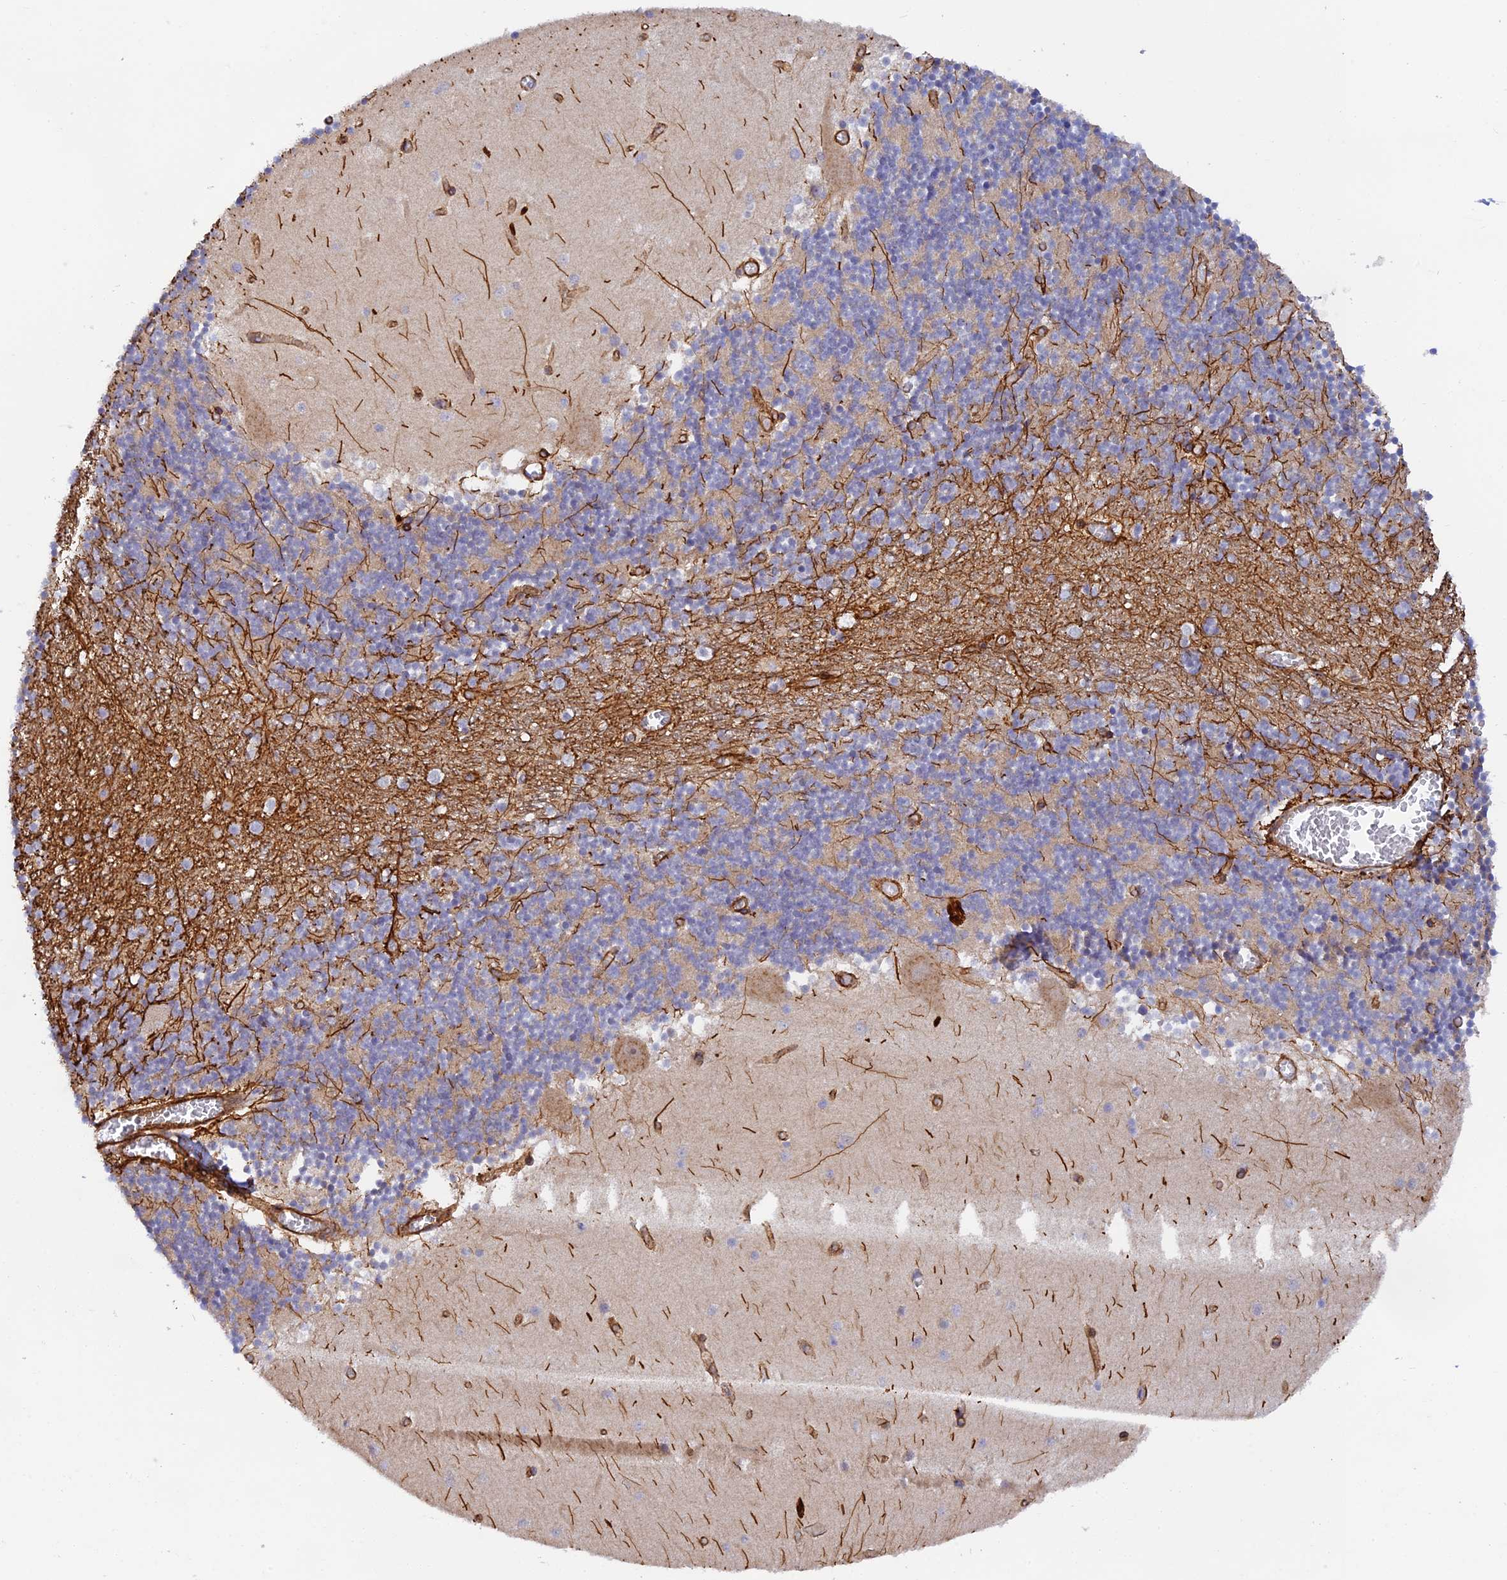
{"staining": {"intensity": "weak", "quantity": "25%-75%", "location": "cytoplasmic/membranous"}, "tissue": "cerebellum", "cell_type": "Cells in granular layer", "image_type": "normal", "snomed": [{"axis": "morphology", "description": "Normal tissue, NOS"}, {"axis": "topography", "description": "Cerebellum"}], "caption": "DAB (3,3'-diaminobenzidine) immunohistochemical staining of benign cerebellum shows weak cytoplasmic/membranous protein positivity in approximately 25%-75% of cells in granular layer.", "gene": "MYO9A", "patient": {"sex": "female", "age": 28}}